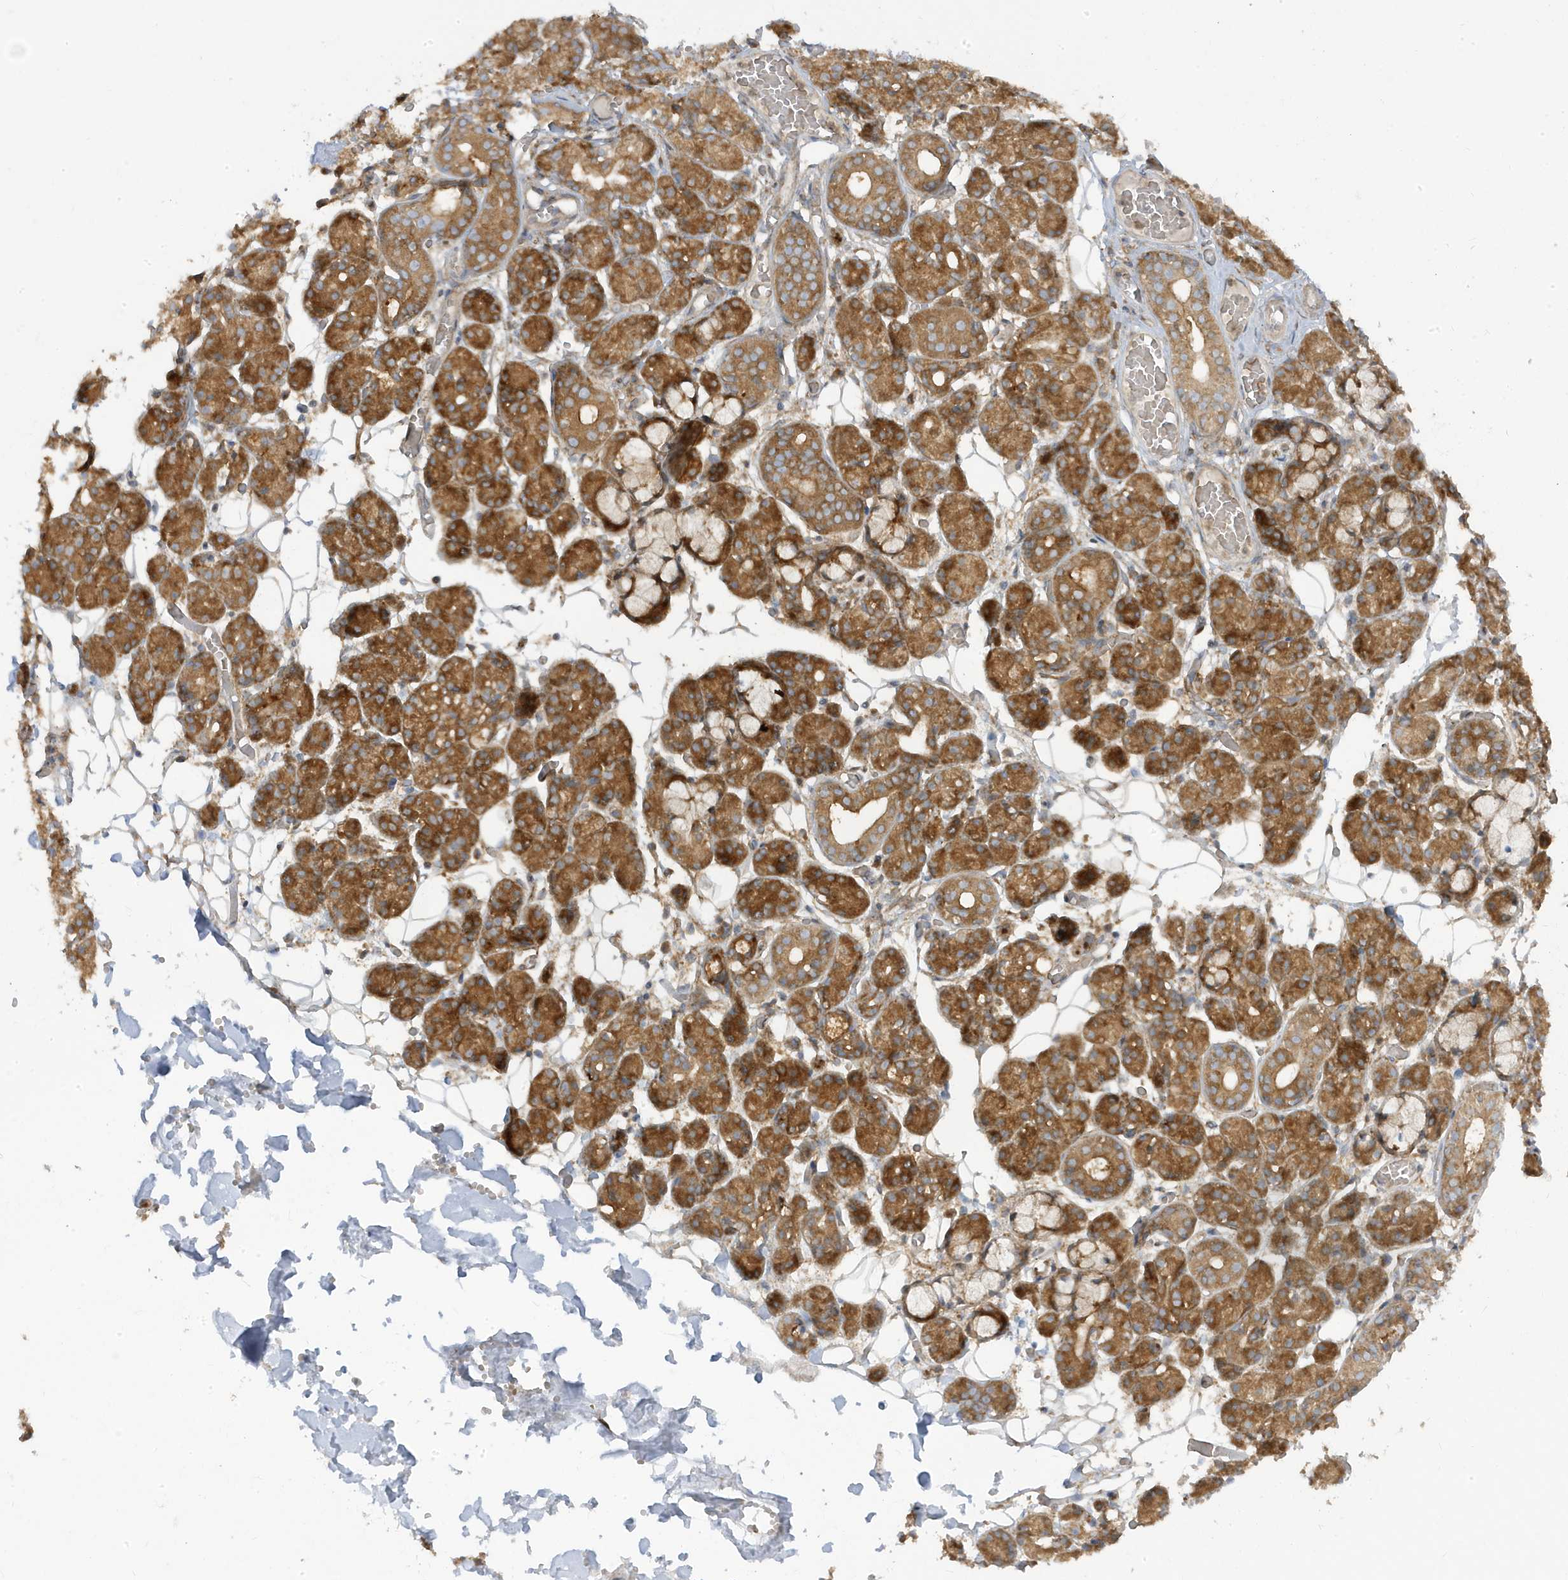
{"staining": {"intensity": "moderate", "quantity": ">75%", "location": "cytoplasmic/membranous"}, "tissue": "salivary gland", "cell_type": "Glandular cells", "image_type": "normal", "snomed": [{"axis": "morphology", "description": "Normal tissue, NOS"}, {"axis": "topography", "description": "Salivary gland"}], "caption": "Immunohistochemistry photomicrograph of unremarkable salivary gland: salivary gland stained using IHC demonstrates medium levels of moderate protein expression localized specifically in the cytoplasmic/membranous of glandular cells, appearing as a cytoplasmic/membranous brown color.", "gene": "STAM", "patient": {"sex": "male", "age": 63}}